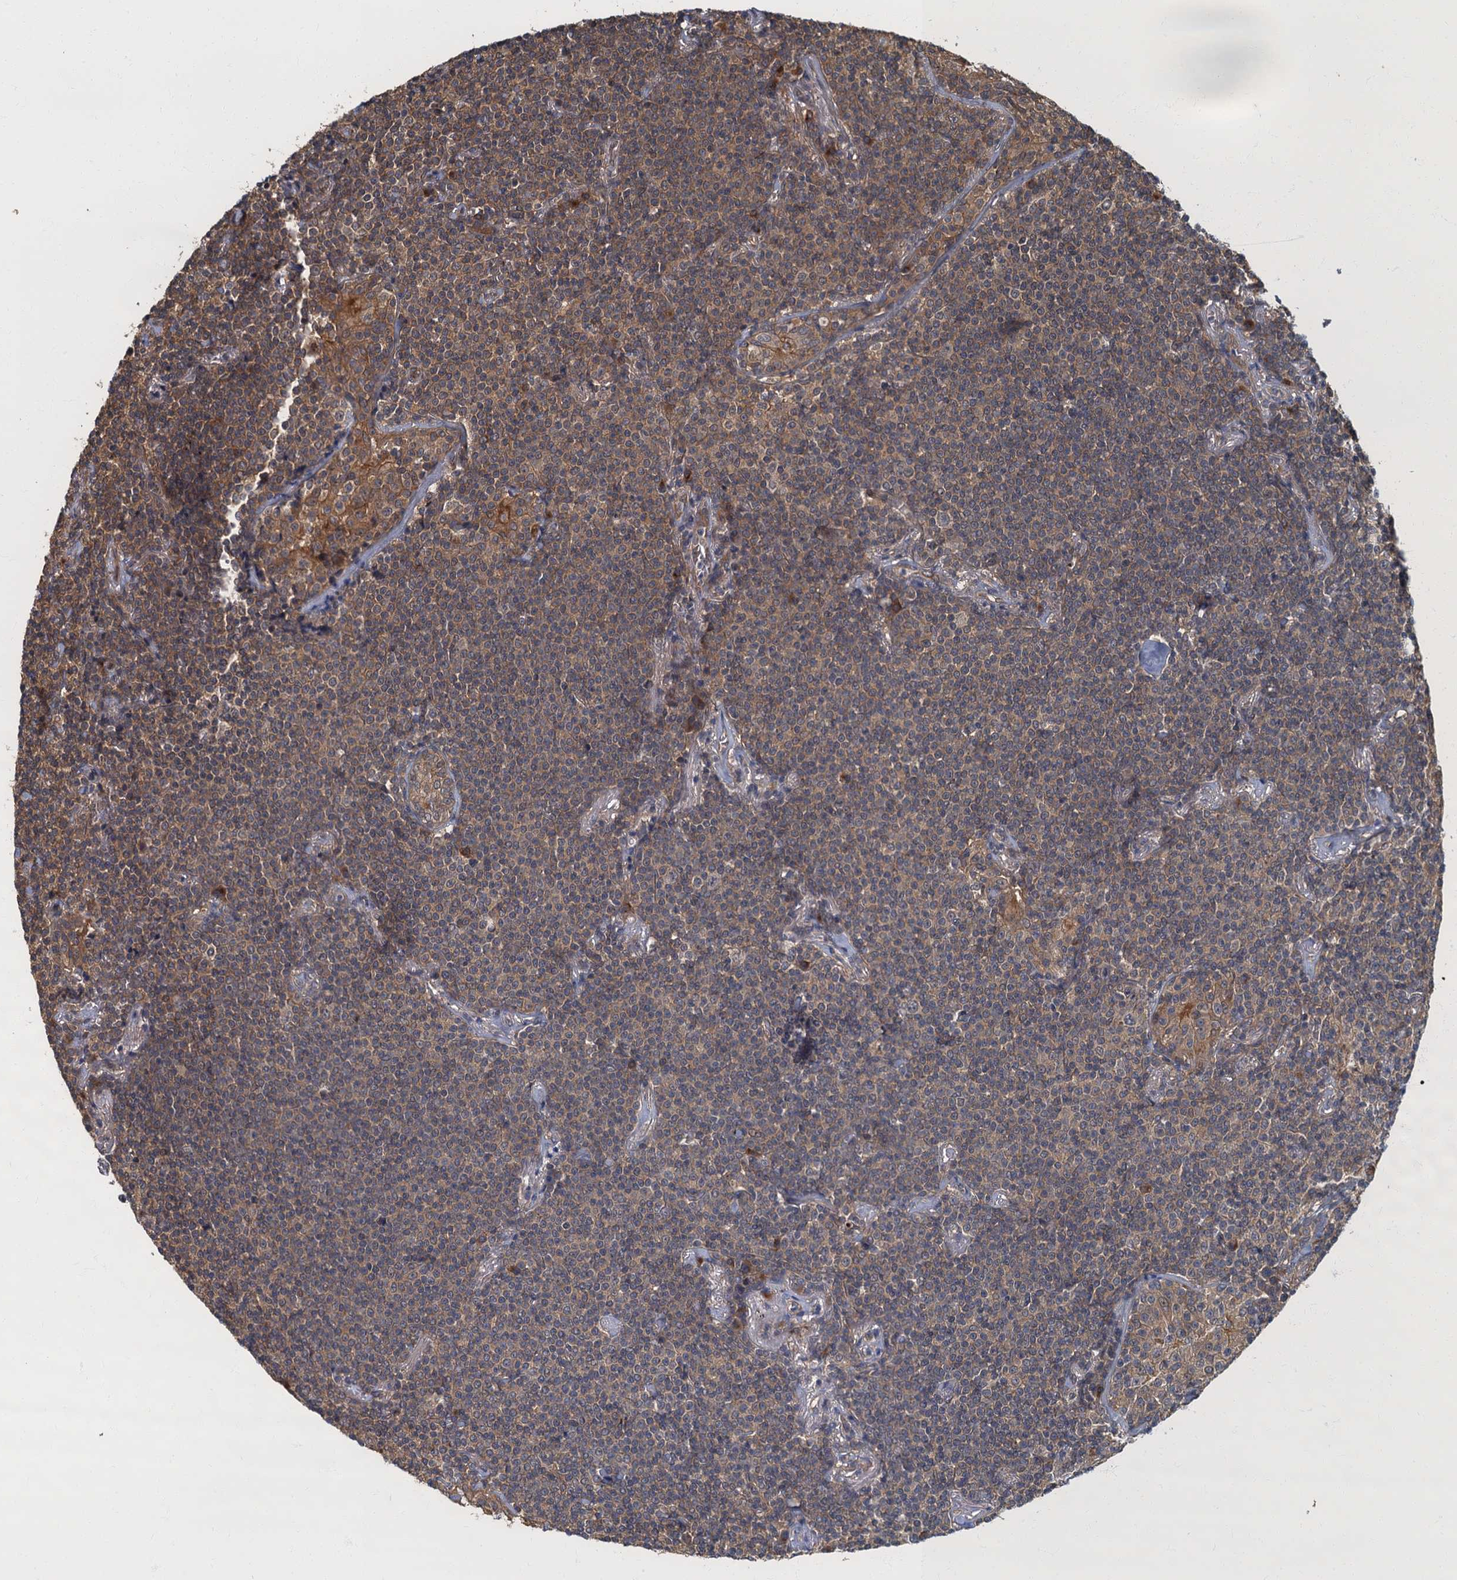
{"staining": {"intensity": "moderate", "quantity": ">75%", "location": "cytoplasmic/membranous"}, "tissue": "lymphoma", "cell_type": "Tumor cells", "image_type": "cancer", "snomed": [{"axis": "morphology", "description": "Malignant lymphoma, non-Hodgkin's type, Low grade"}, {"axis": "topography", "description": "Lung"}], "caption": "Human lymphoma stained for a protein (brown) displays moderate cytoplasmic/membranous positive positivity in approximately >75% of tumor cells.", "gene": "TBCK", "patient": {"sex": "female", "age": 71}}